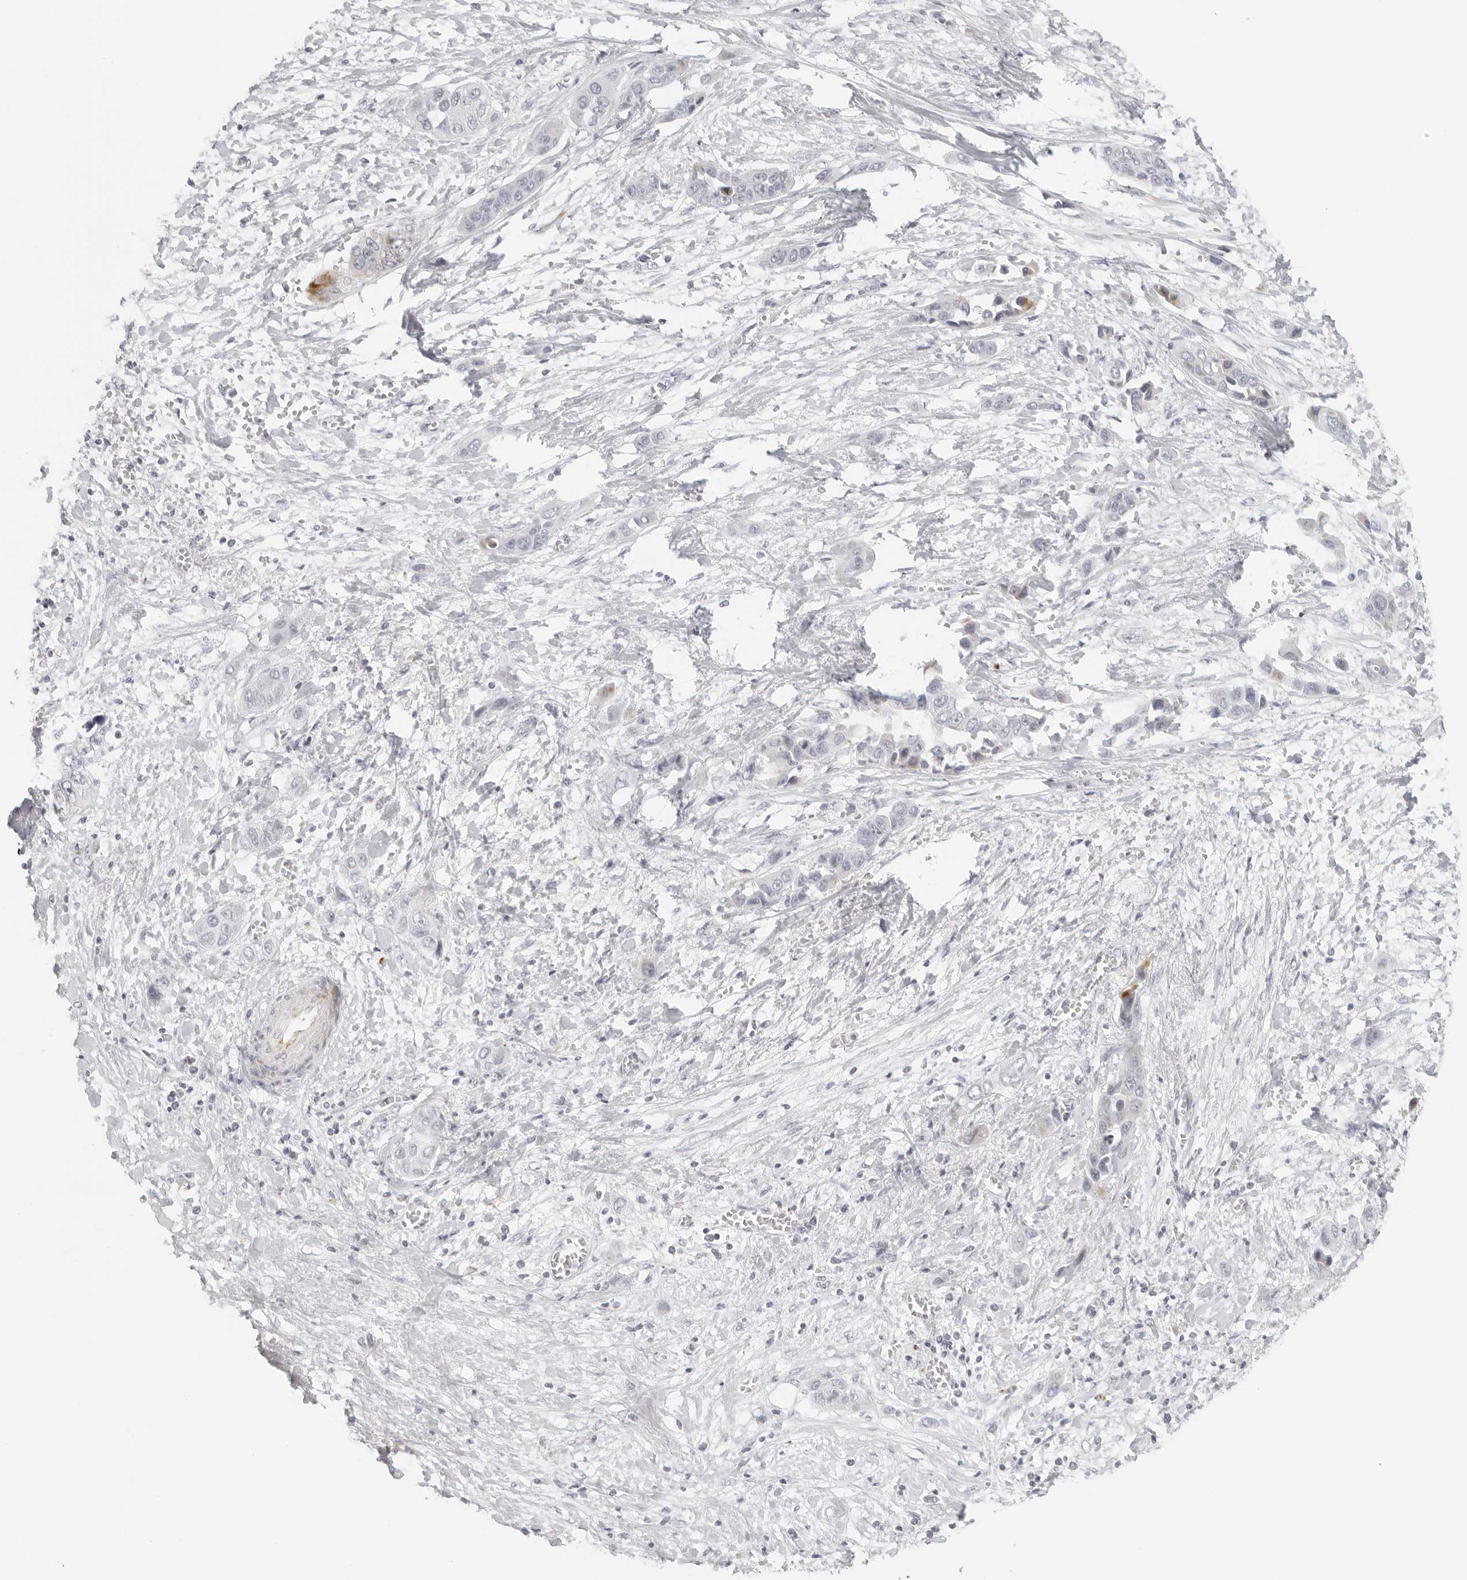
{"staining": {"intensity": "negative", "quantity": "none", "location": "none"}, "tissue": "liver cancer", "cell_type": "Tumor cells", "image_type": "cancer", "snomed": [{"axis": "morphology", "description": "Cholangiocarcinoma"}, {"axis": "topography", "description": "Liver"}], "caption": "This photomicrograph is of cholangiocarcinoma (liver) stained with immunohistochemistry to label a protein in brown with the nuclei are counter-stained blue. There is no positivity in tumor cells.", "gene": "RPS6KC1", "patient": {"sex": "female", "age": 52}}